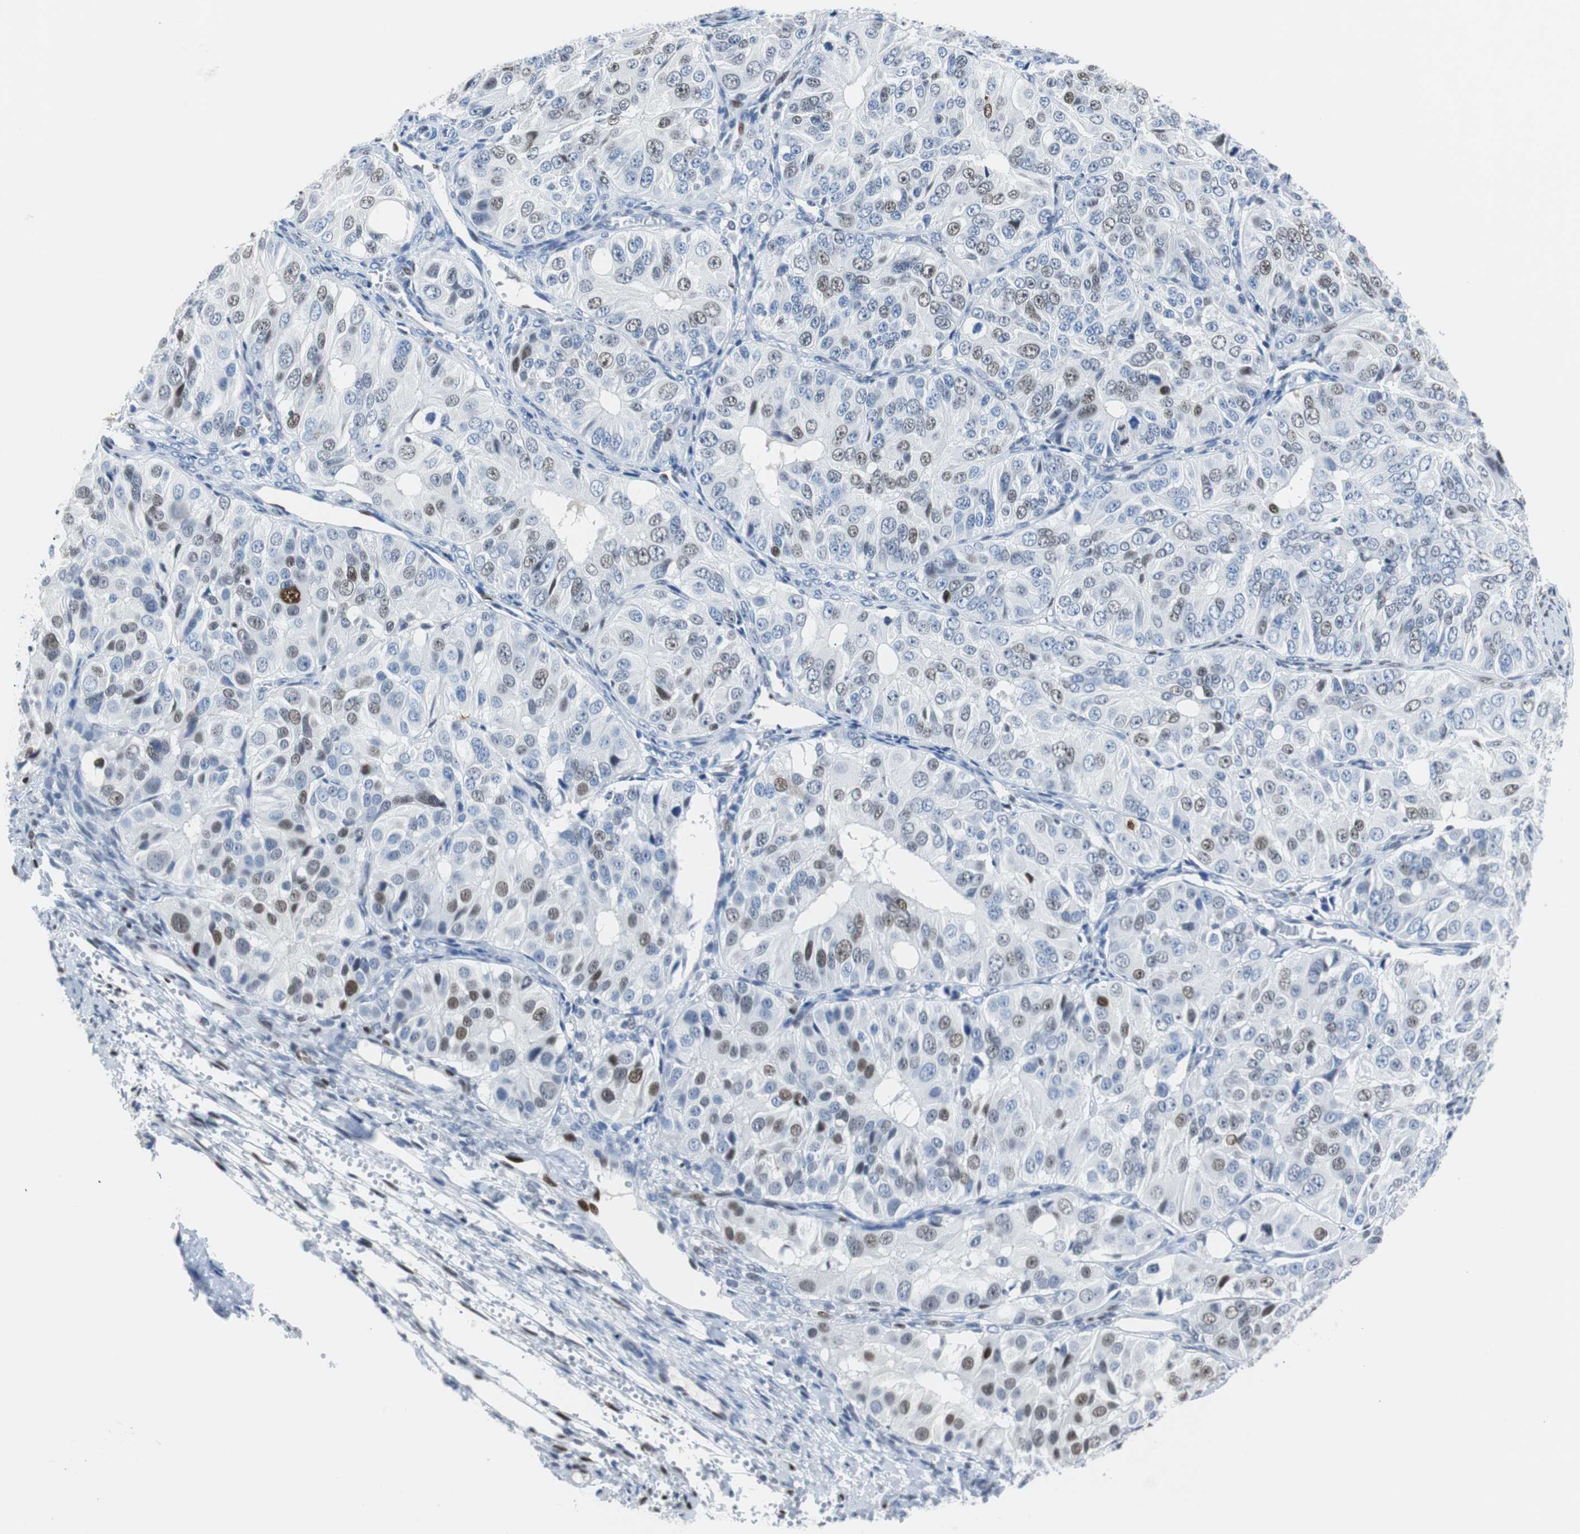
{"staining": {"intensity": "weak", "quantity": "25%-75%", "location": "nuclear"}, "tissue": "ovarian cancer", "cell_type": "Tumor cells", "image_type": "cancer", "snomed": [{"axis": "morphology", "description": "Carcinoma, endometroid"}, {"axis": "topography", "description": "Ovary"}], "caption": "Protein expression analysis of endometroid carcinoma (ovarian) reveals weak nuclear staining in about 25%-75% of tumor cells. The staining was performed using DAB to visualize the protein expression in brown, while the nuclei were stained in blue with hematoxylin (Magnification: 20x).", "gene": "JUN", "patient": {"sex": "female", "age": 51}}